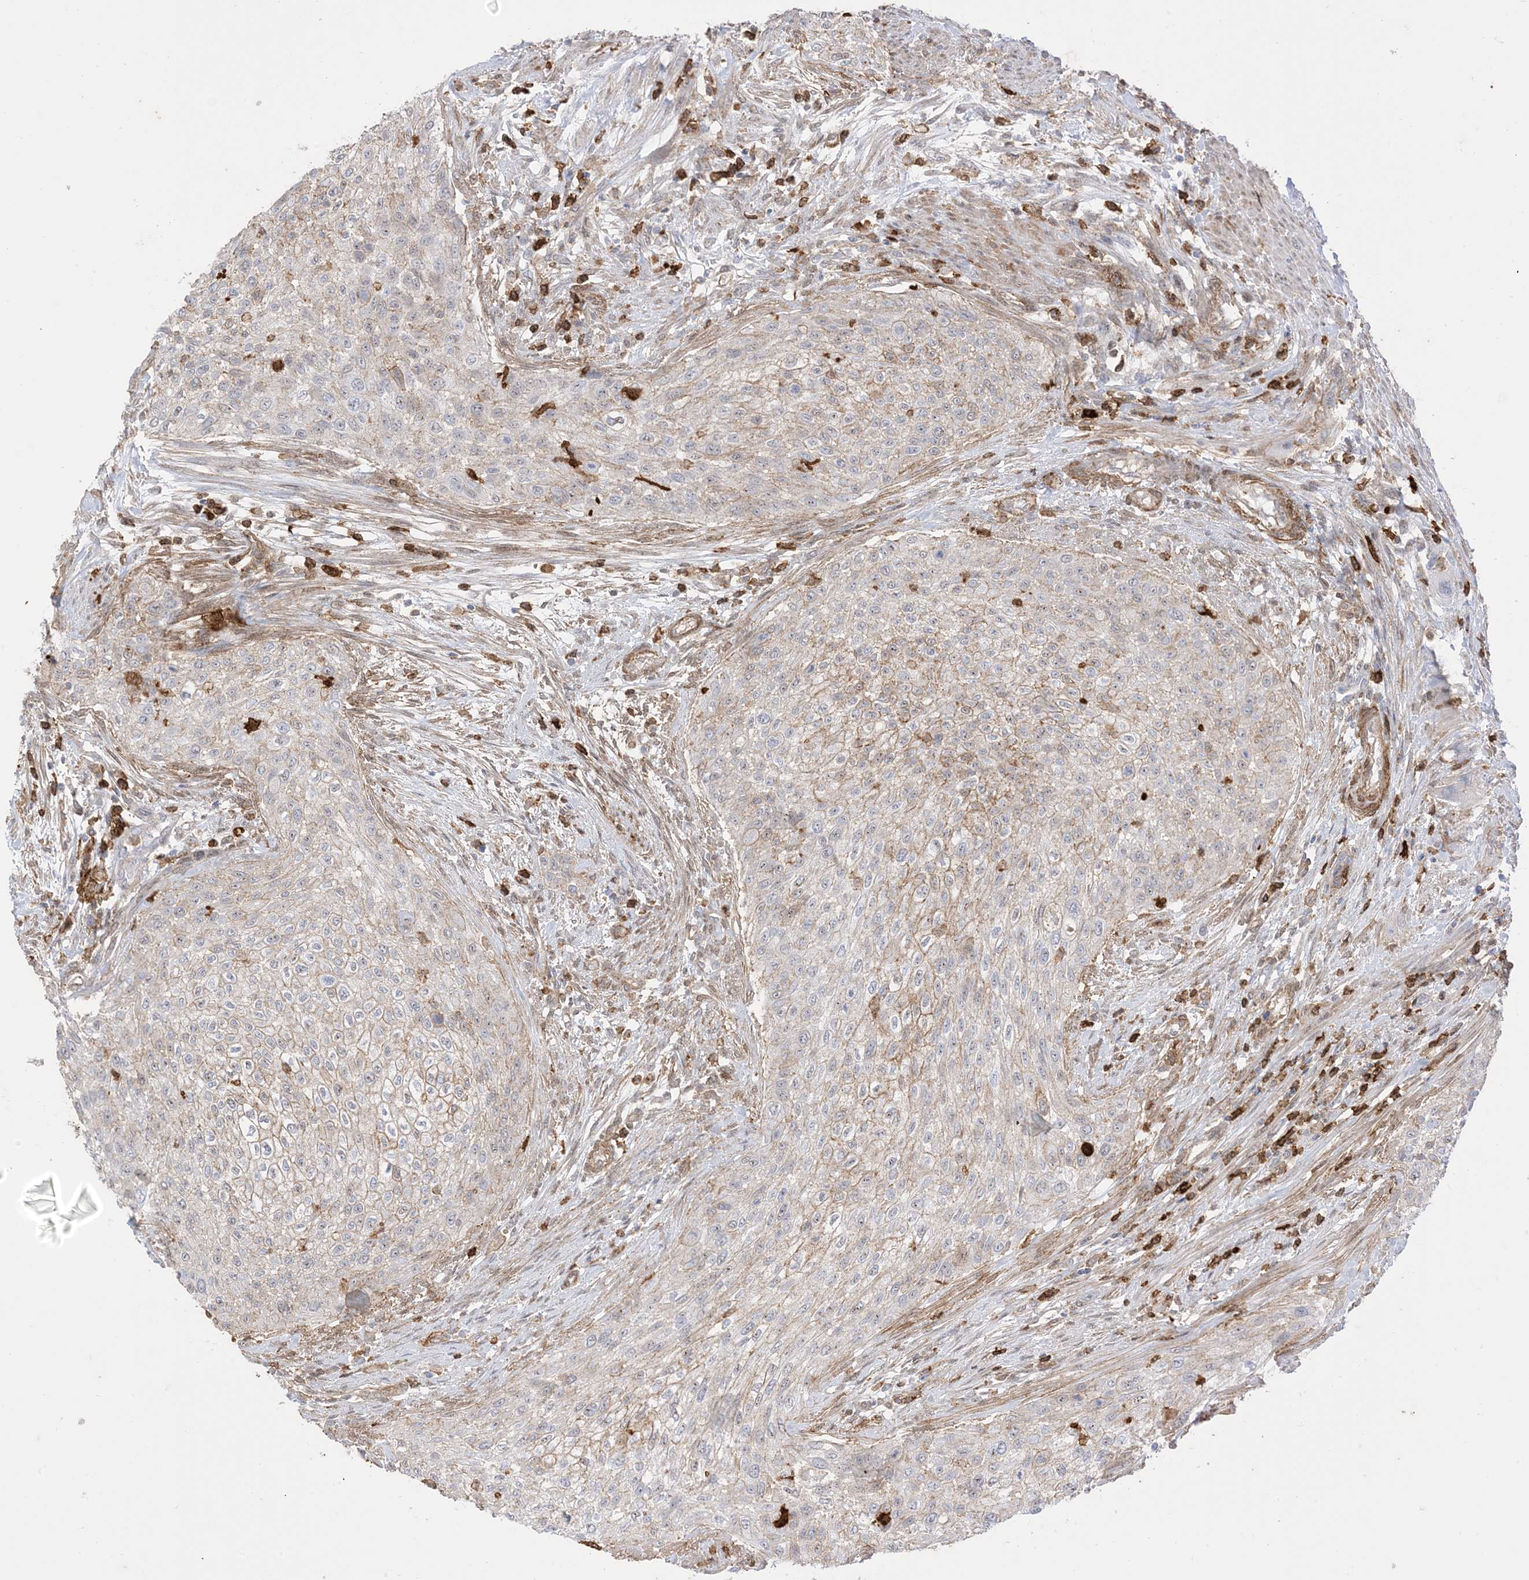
{"staining": {"intensity": "weak", "quantity": "25%-75%", "location": "cytoplasmic/membranous"}, "tissue": "urothelial cancer", "cell_type": "Tumor cells", "image_type": "cancer", "snomed": [{"axis": "morphology", "description": "Urothelial carcinoma, High grade"}, {"axis": "topography", "description": "Urinary bladder"}], "caption": "Protein expression analysis of high-grade urothelial carcinoma shows weak cytoplasmic/membranous staining in about 25%-75% of tumor cells.", "gene": "GSN", "patient": {"sex": "male", "age": 35}}